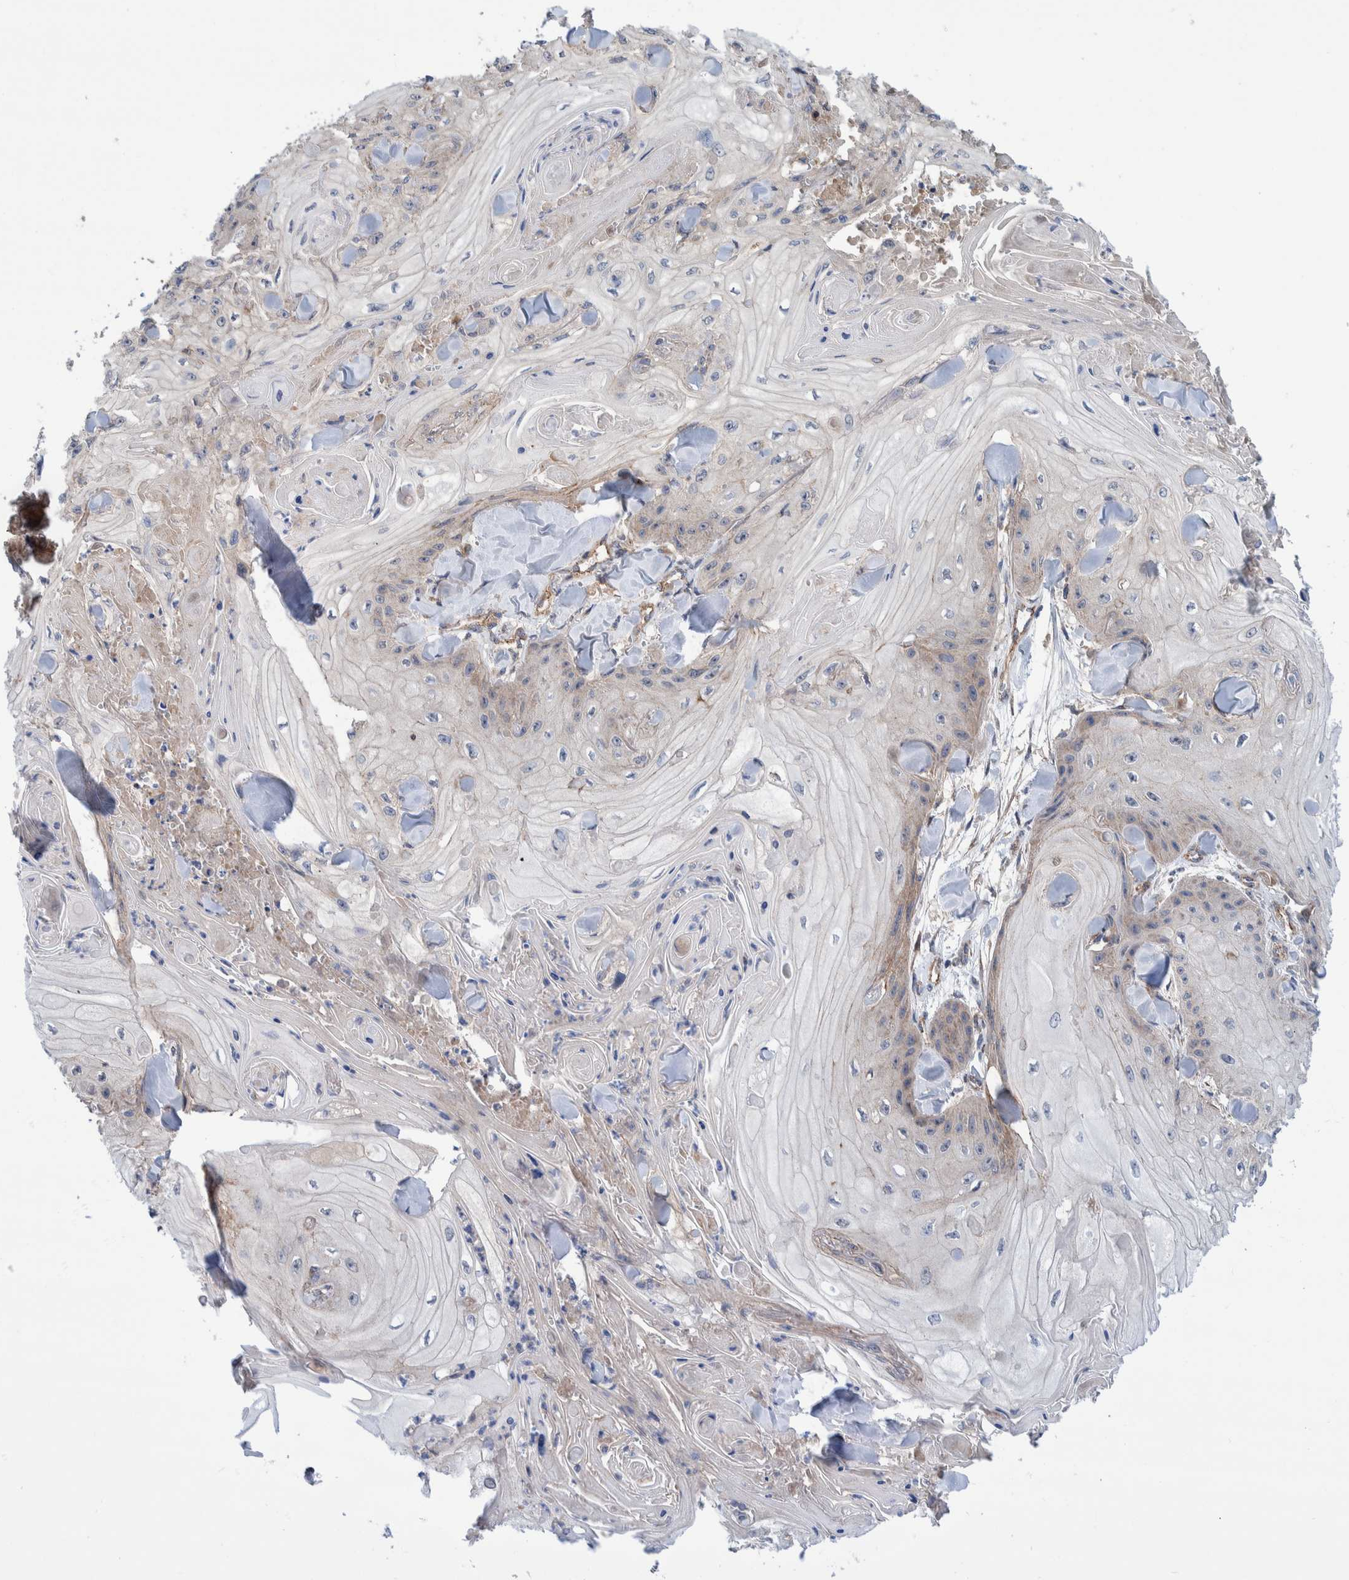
{"staining": {"intensity": "weak", "quantity": "<25%", "location": "cytoplasmic/membranous"}, "tissue": "skin cancer", "cell_type": "Tumor cells", "image_type": "cancer", "snomed": [{"axis": "morphology", "description": "Squamous cell carcinoma, NOS"}, {"axis": "topography", "description": "Skin"}], "caption": "This is an immunohistochemistry (IHC) image of human skin squamous cell carcinoma. There is no expression in tumor cells.", "gene": "SLC25A10", "patient": {"sex": "male", "age": 74}}